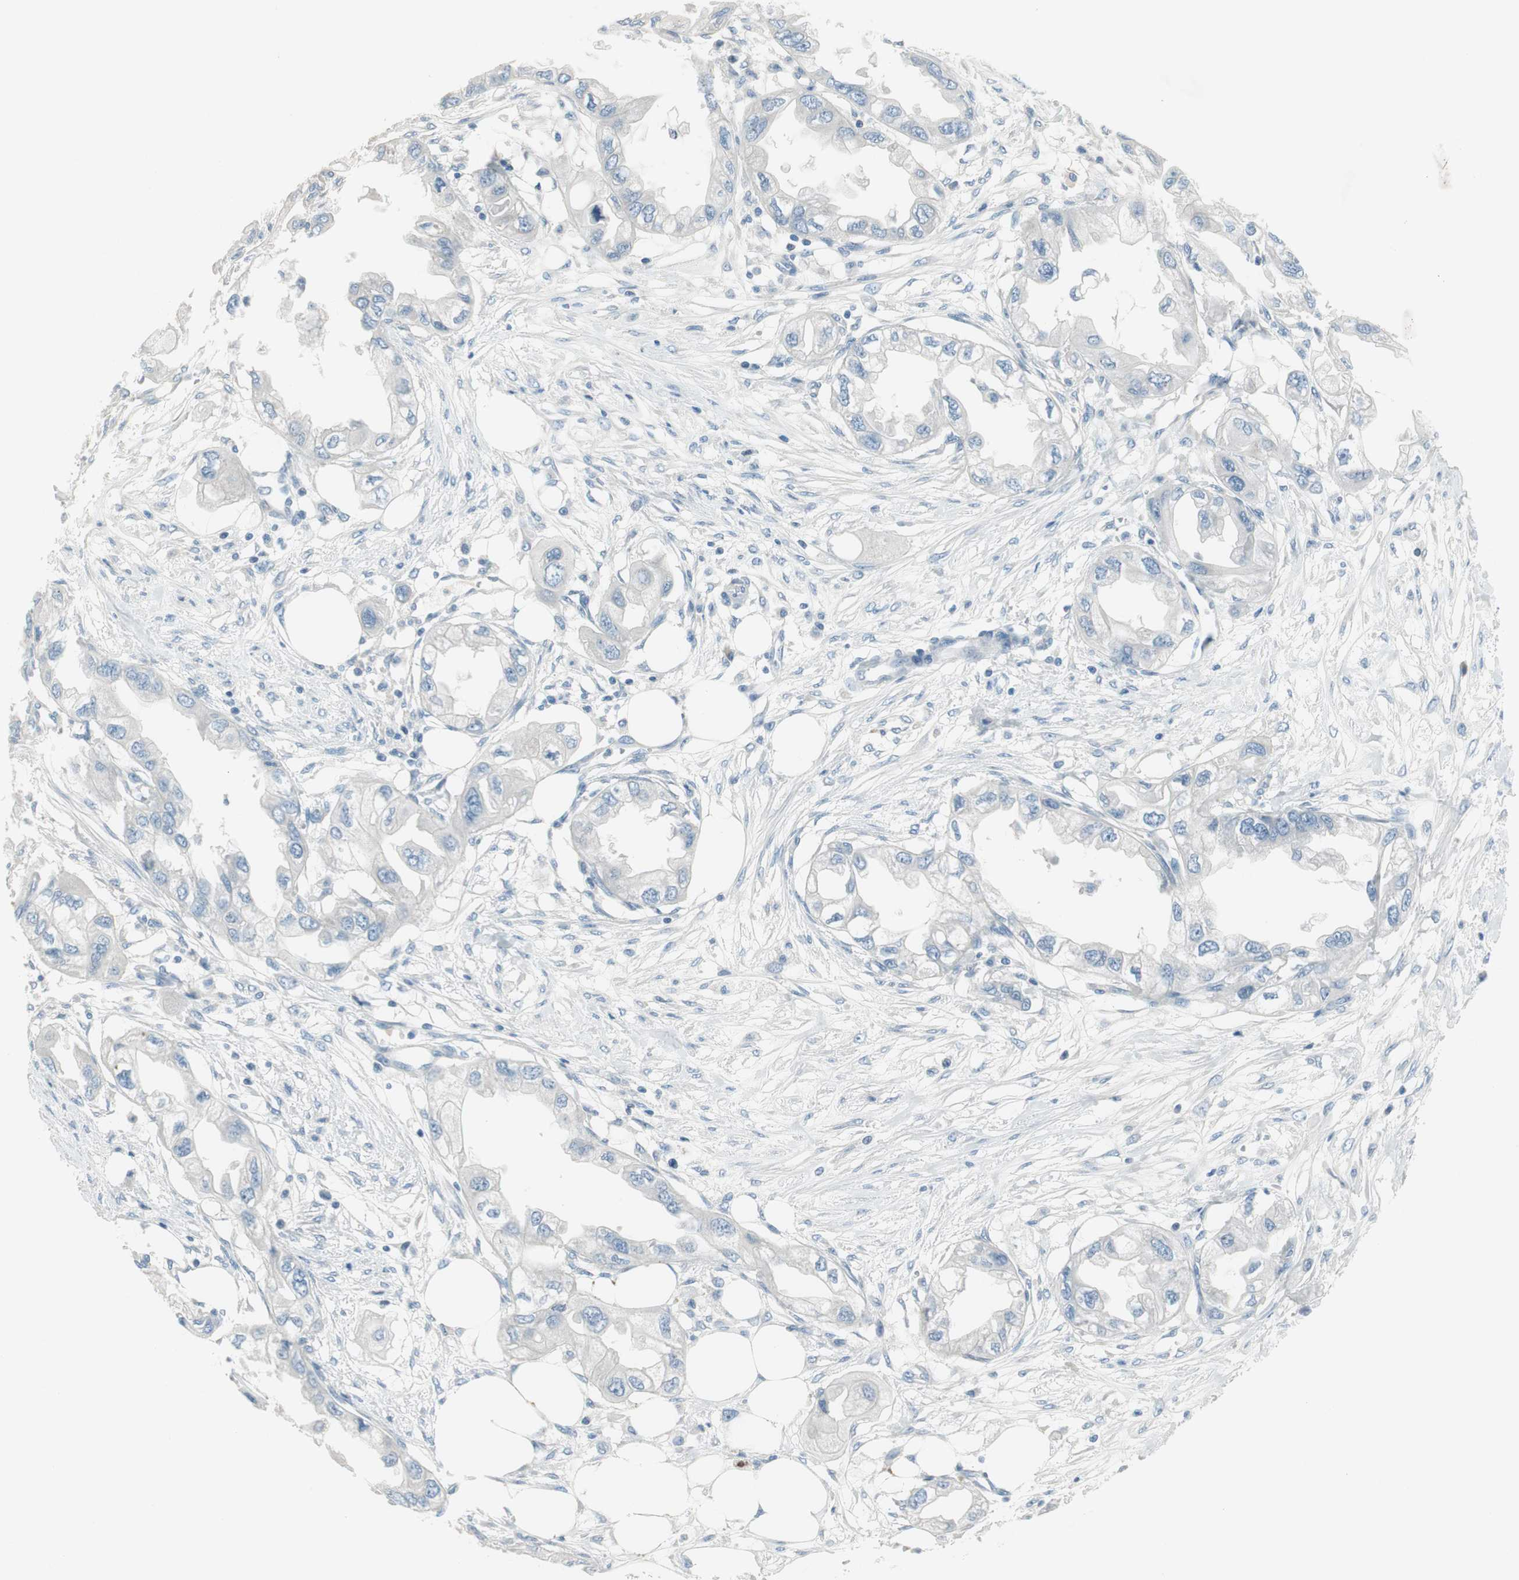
{"staining": {"intensity": "negative", "quantity": "none", "location": "none"}, "tissue": "endometrial cancer", "cell_type": "Tumor cells", "image_type": "cancer", "snomed": [{"axis": "morphology", "description": "Adenocarcinoma, NOS"}, {"axis": "topography", "description": "Endometrium"}], "caption": "Immunohistochemistry (IHC) histopathology image of human adenocarcinoma (endometrial) stained for a protein (brown), which shows no positivity in tumor cells.", "gene": "PRRG4", "patient": {"sex": "female", "age": 67}}